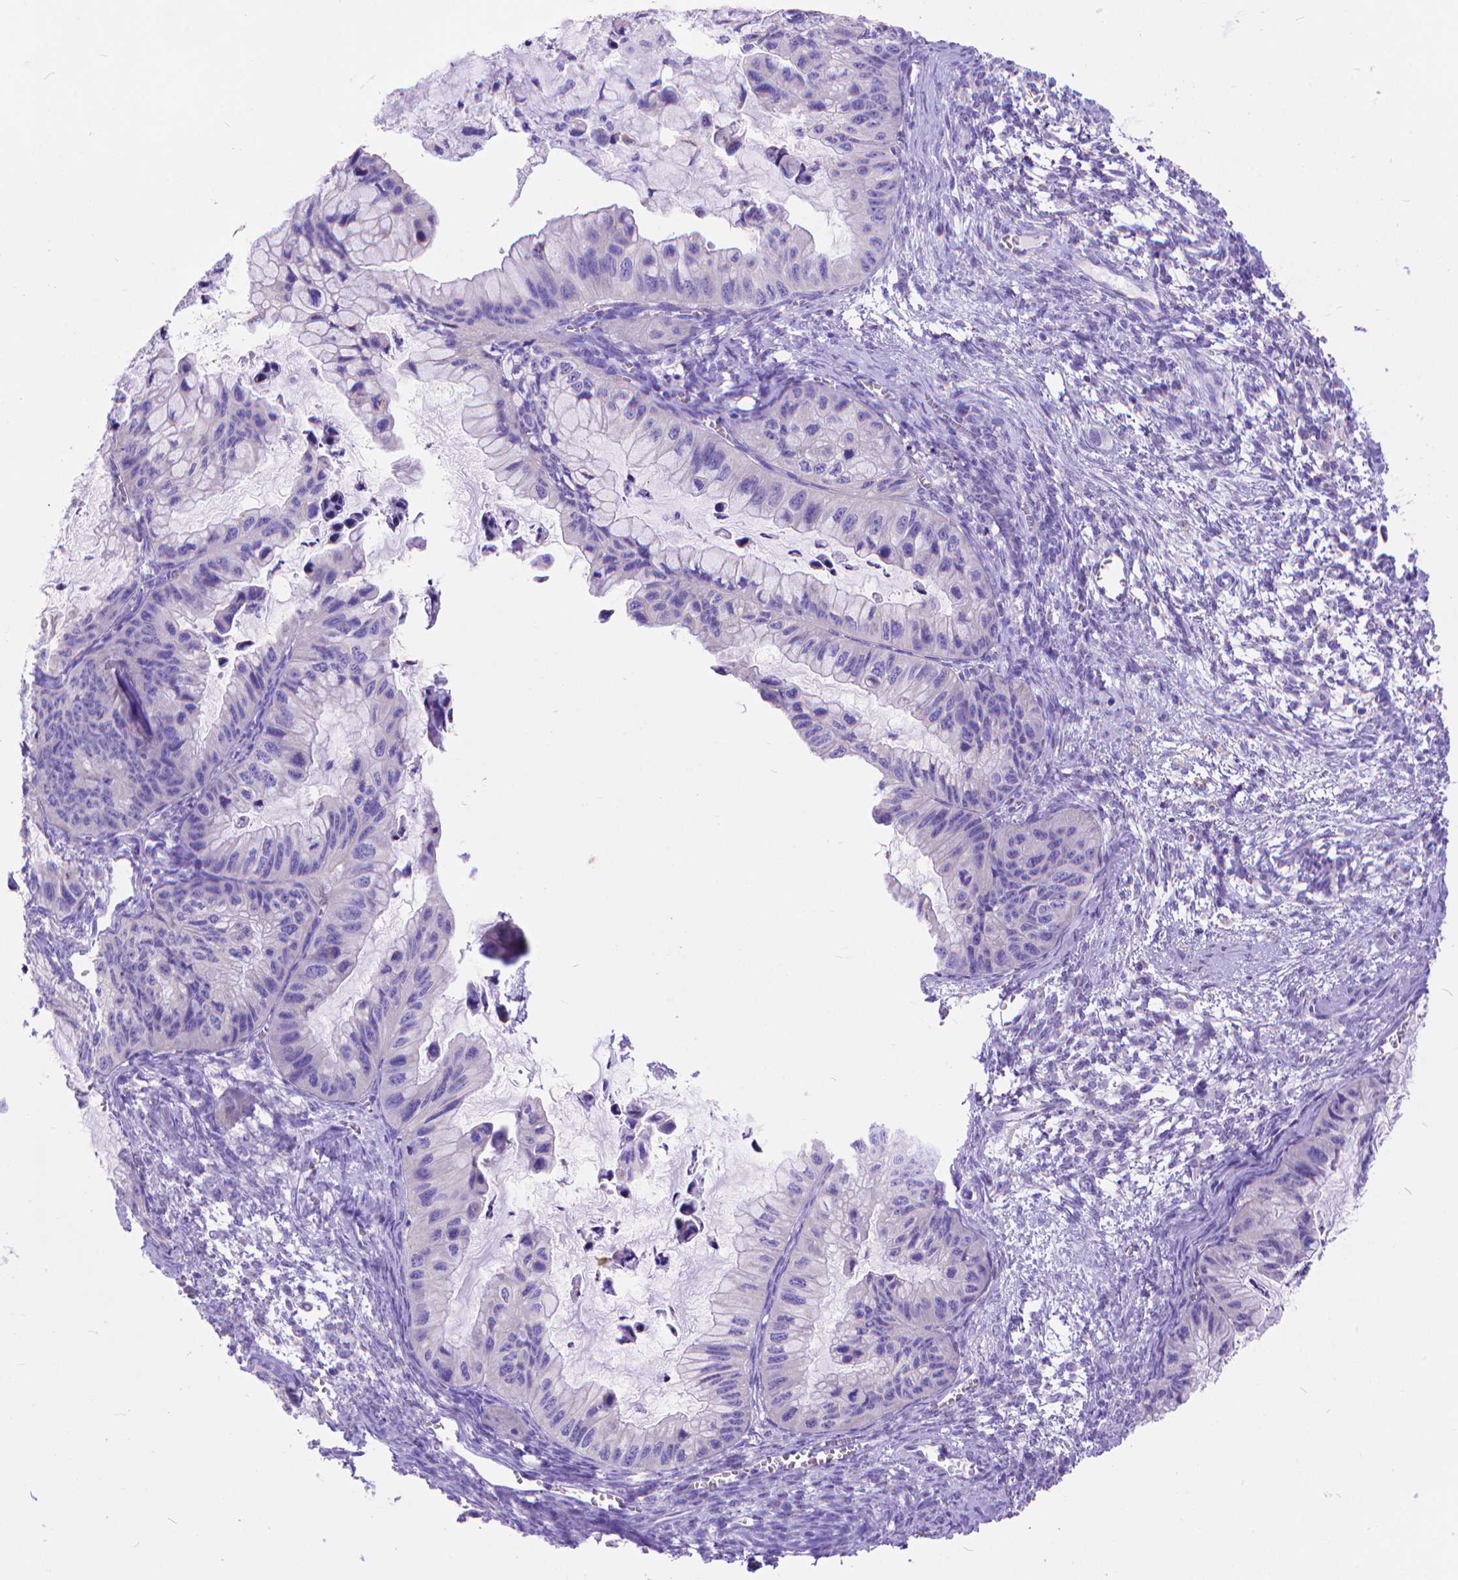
{"staining": {"intensity": "negative", "quantity": "none", "location": "none"}, "tissue": "ovarian cancer", "cell_type": "Tumor cells", "image_type": "cancer", "snomed": [{"axis": "morphology", "description": "Cystadenocarcinoma, mucinous, NOS"}, {"axis": "topography", "description": "Ovary"}], "caption": "Protein analysis of ovarian cancer exhibits no significant expression in tumor cells. Brightfield microscopy of immunohistochemistry (IHC) stained with DAB (3,3'-diaminobenzidine) (brown) and hematoxylin (blue), captured at high magnification.", "gene": "DHRS2", "patient": {"sex": "female", "age": 72}}